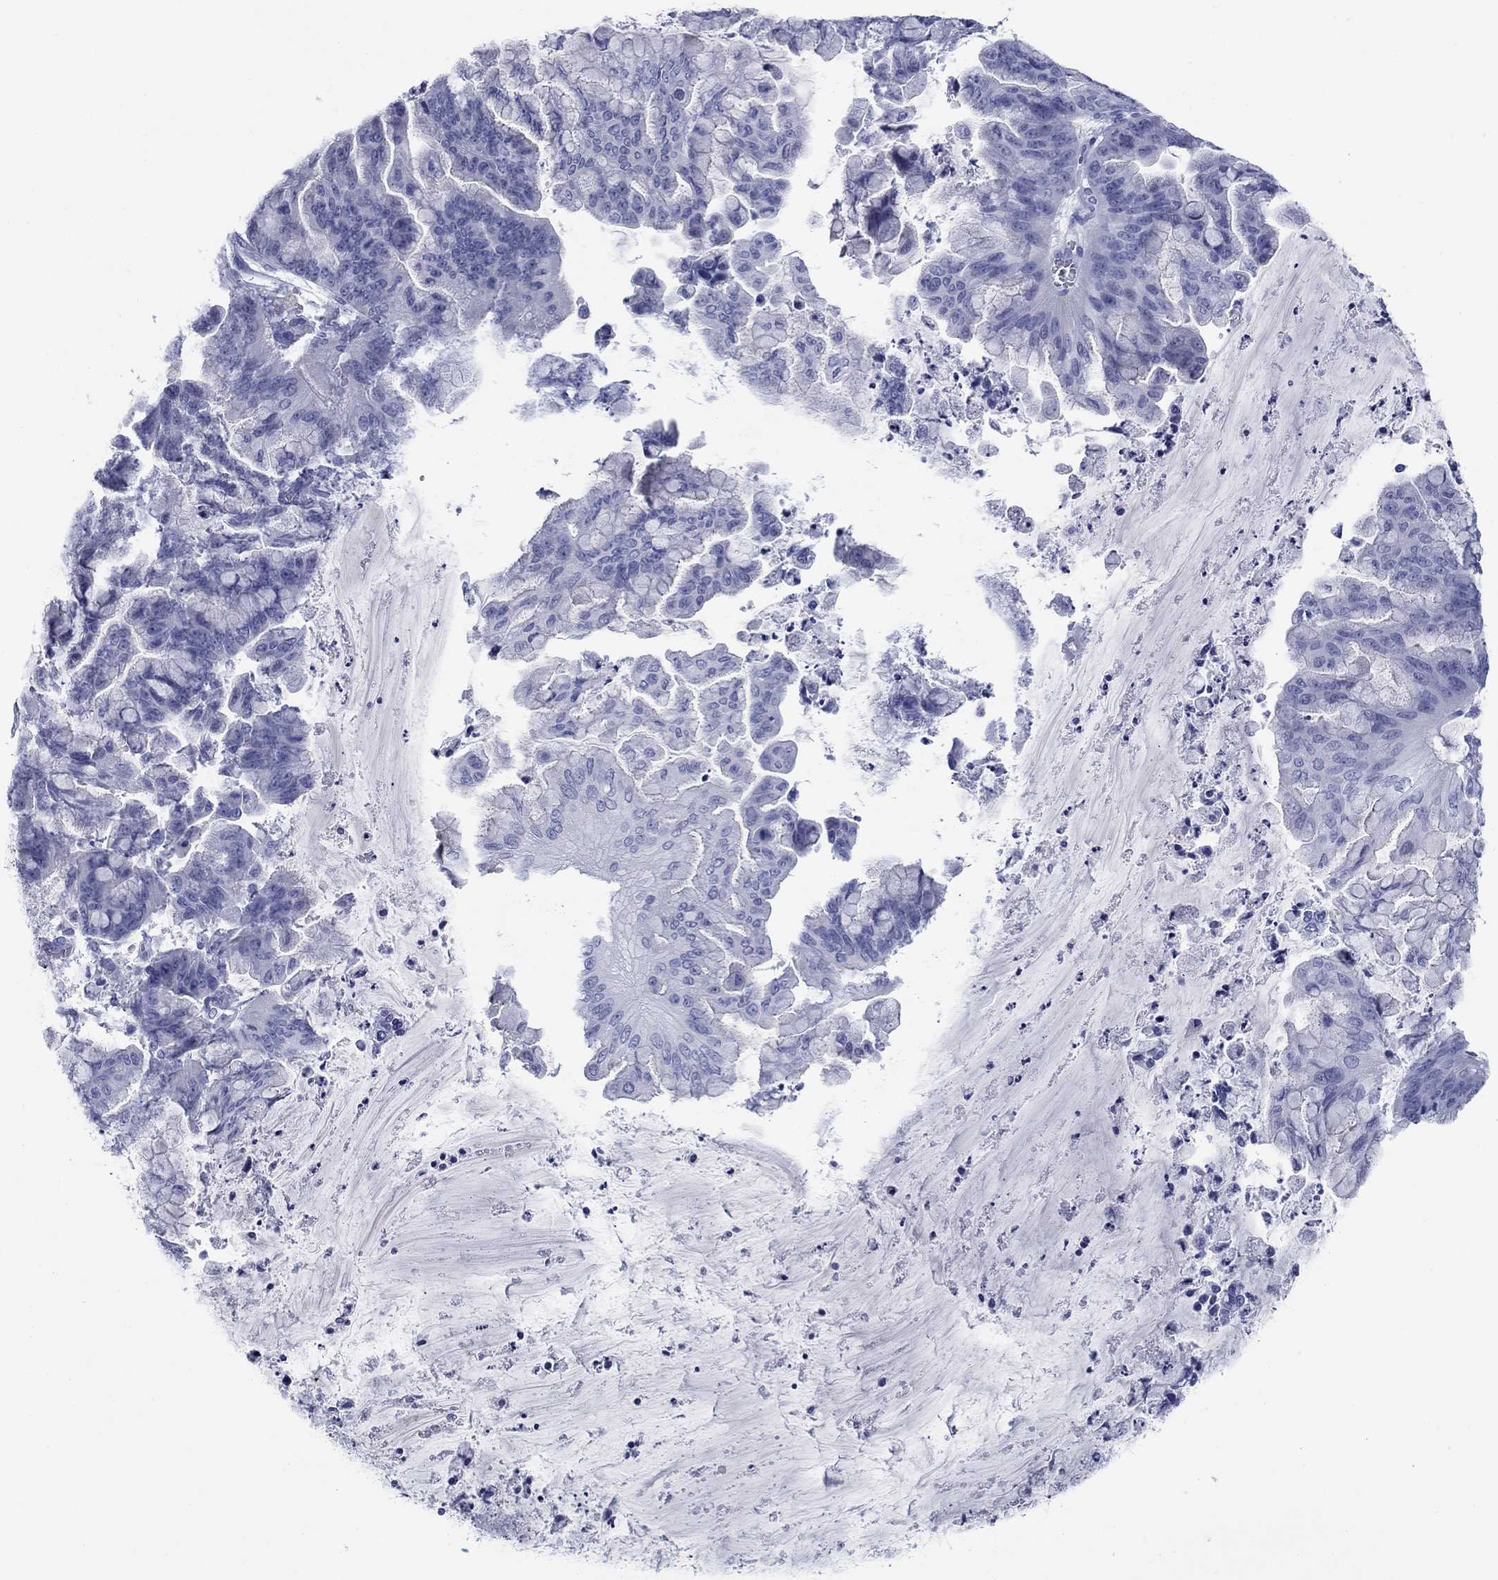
{"staining": {"intensity": "negative", "quantity": "none", "location": "none"}, "tissue": "ovarian cancer", "cell_type": "Tumor cells", "image_type": "cancer", "snomed": [{"axis": "morphology", "description": "Cystadenocarcinoma, mucinous, NOS"}, {"axis": "topography", "description": "Ovary"}], "caption": "A high-resolution photomicrograph shows IHC staining of ovarian cancer (mucinous cystadenocarcinoma), which exhibits no significant expression in tumor cells. Nuclei are stained in blue.", "gene": "NPPA", "patient": {"sex": "female", "age": 67}}